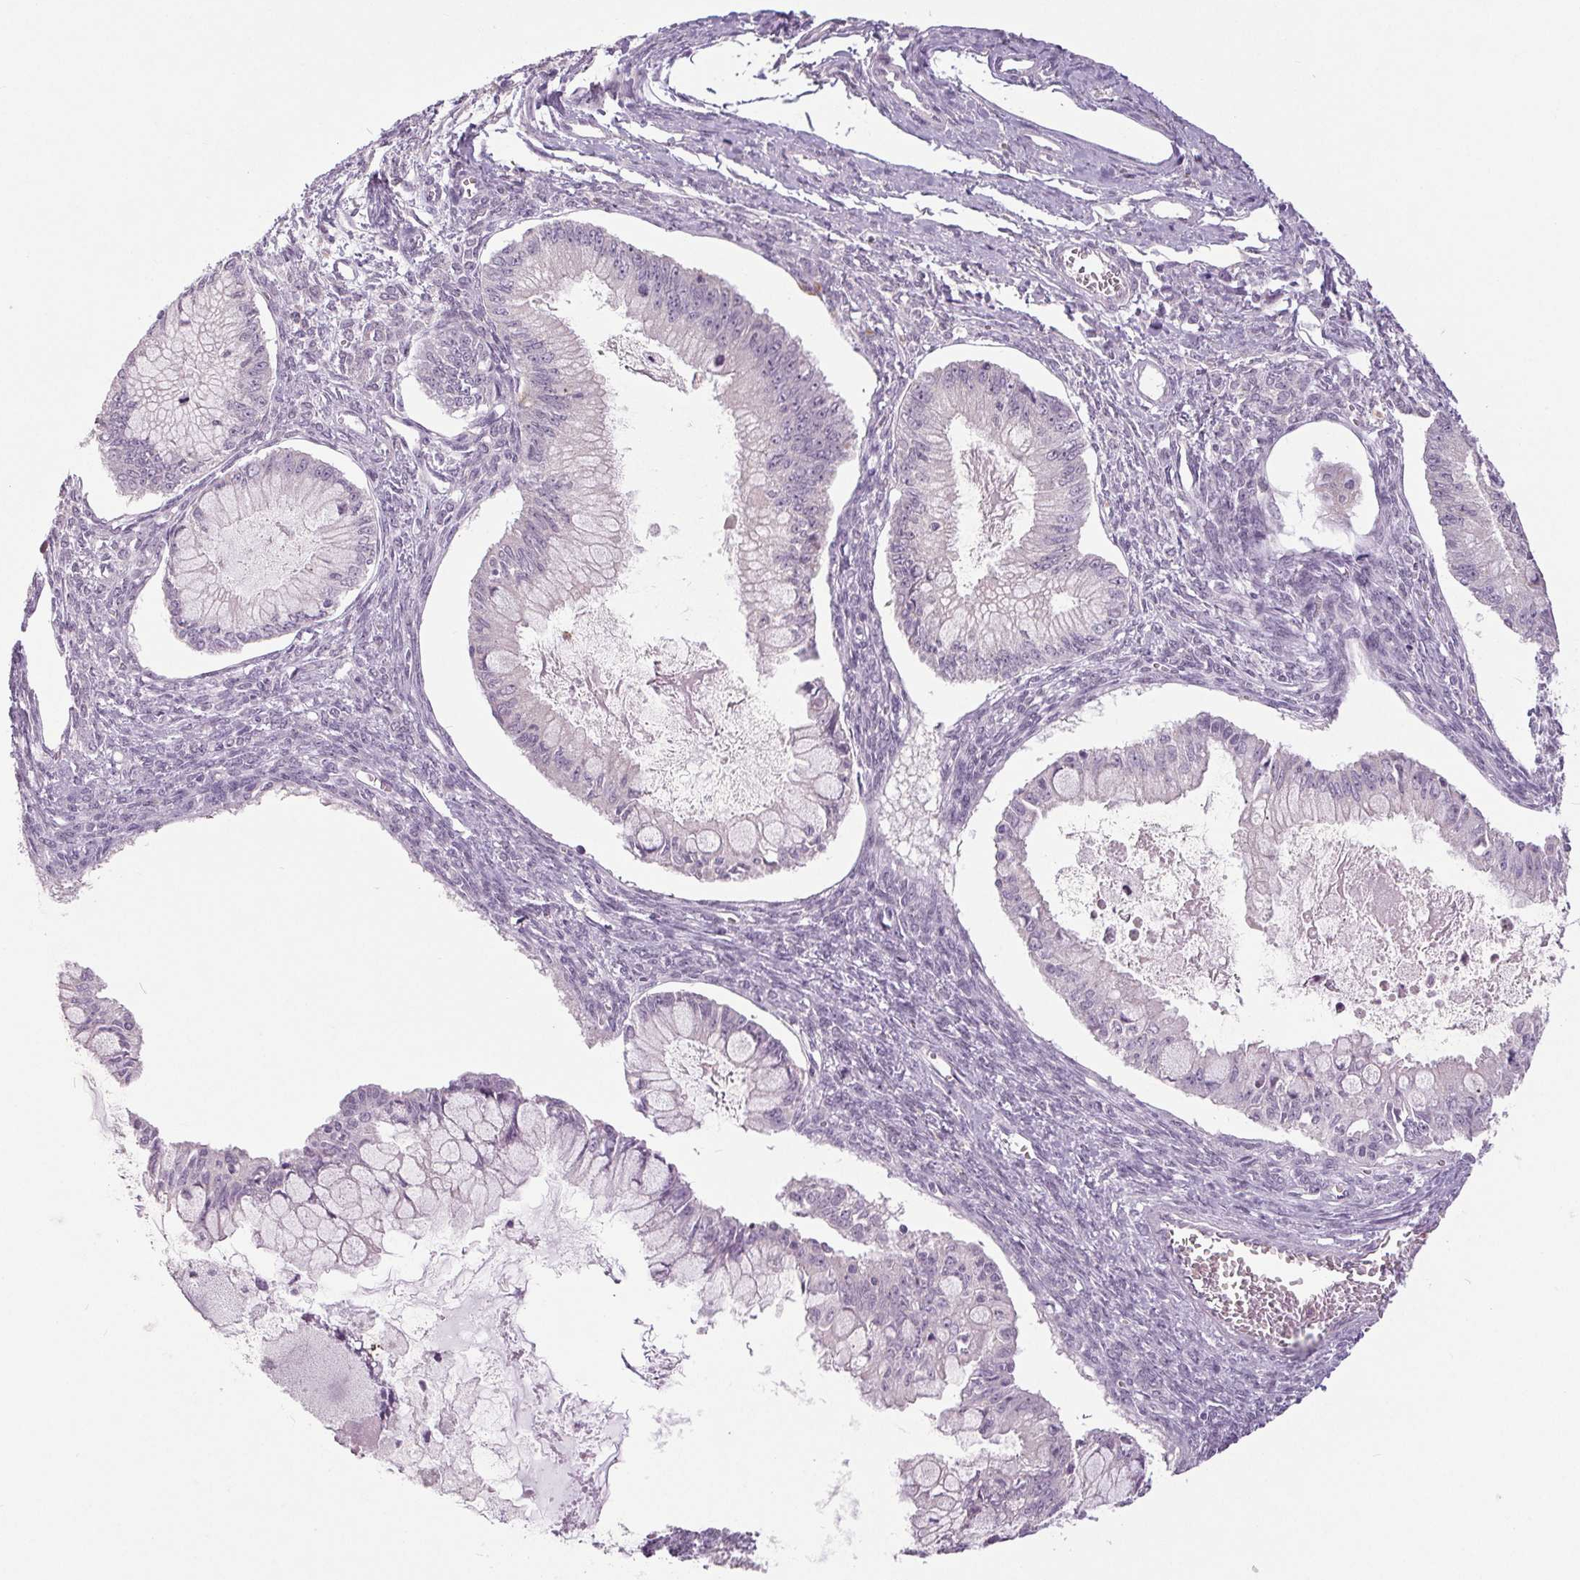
{"staining": {"intensity": "negative", "quantity": "none", "location": "none"}, "tissue": "ovarian cancer", "cell_type": "Tumor cells", "image_type": "cancer", "snomed": [{"axis": "morphology", "description": "Cystadenocarcinoma, mucinous, NOS"}, {"axis": "topography", "description": "Ovary"}], "caption": "Protein analysis of ovarian cancer (mucinous cystadenocarcinoma) shows no significant staining in tumor cells.", "gene": "SMIM6", "patient": {"sex": "female", "age": 34}}